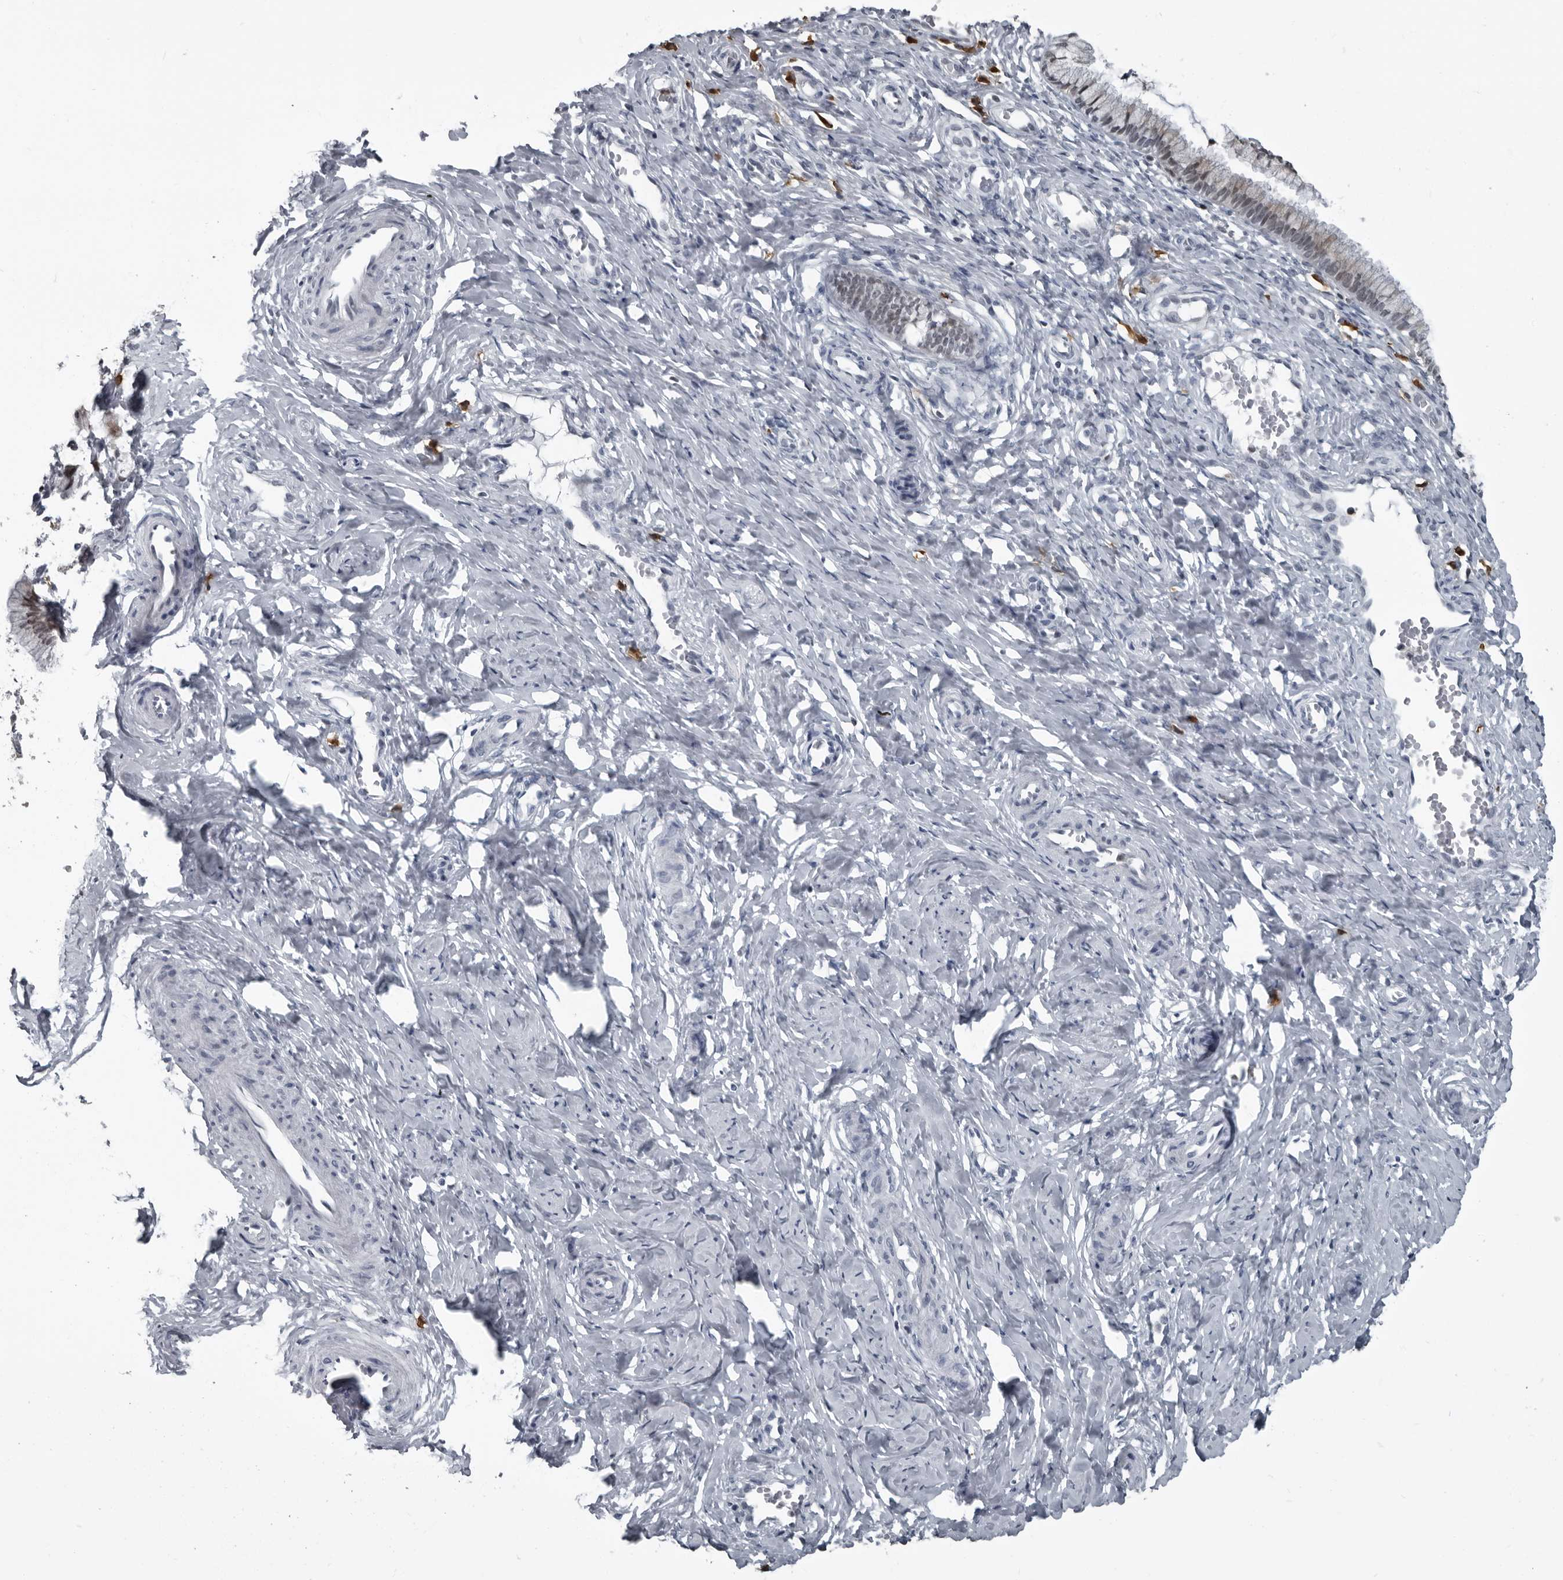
{"staining": {"intensity": "negative", "quantity": "none", "location": "none"}, "tissue": "cervix", "cell_type": "Glandular cells", "image_type": "normal", "snomed": [{"axis": "morphology", "description": "Normal tissue, NOS"}, {"axis": "topography", "description": "Cervix"}], "caption": "The histopathology image demonstrates no staining of glandular cells in normal cervix.", "gene": "RTCA", "patient": {"sex": "female", "age": 27}}